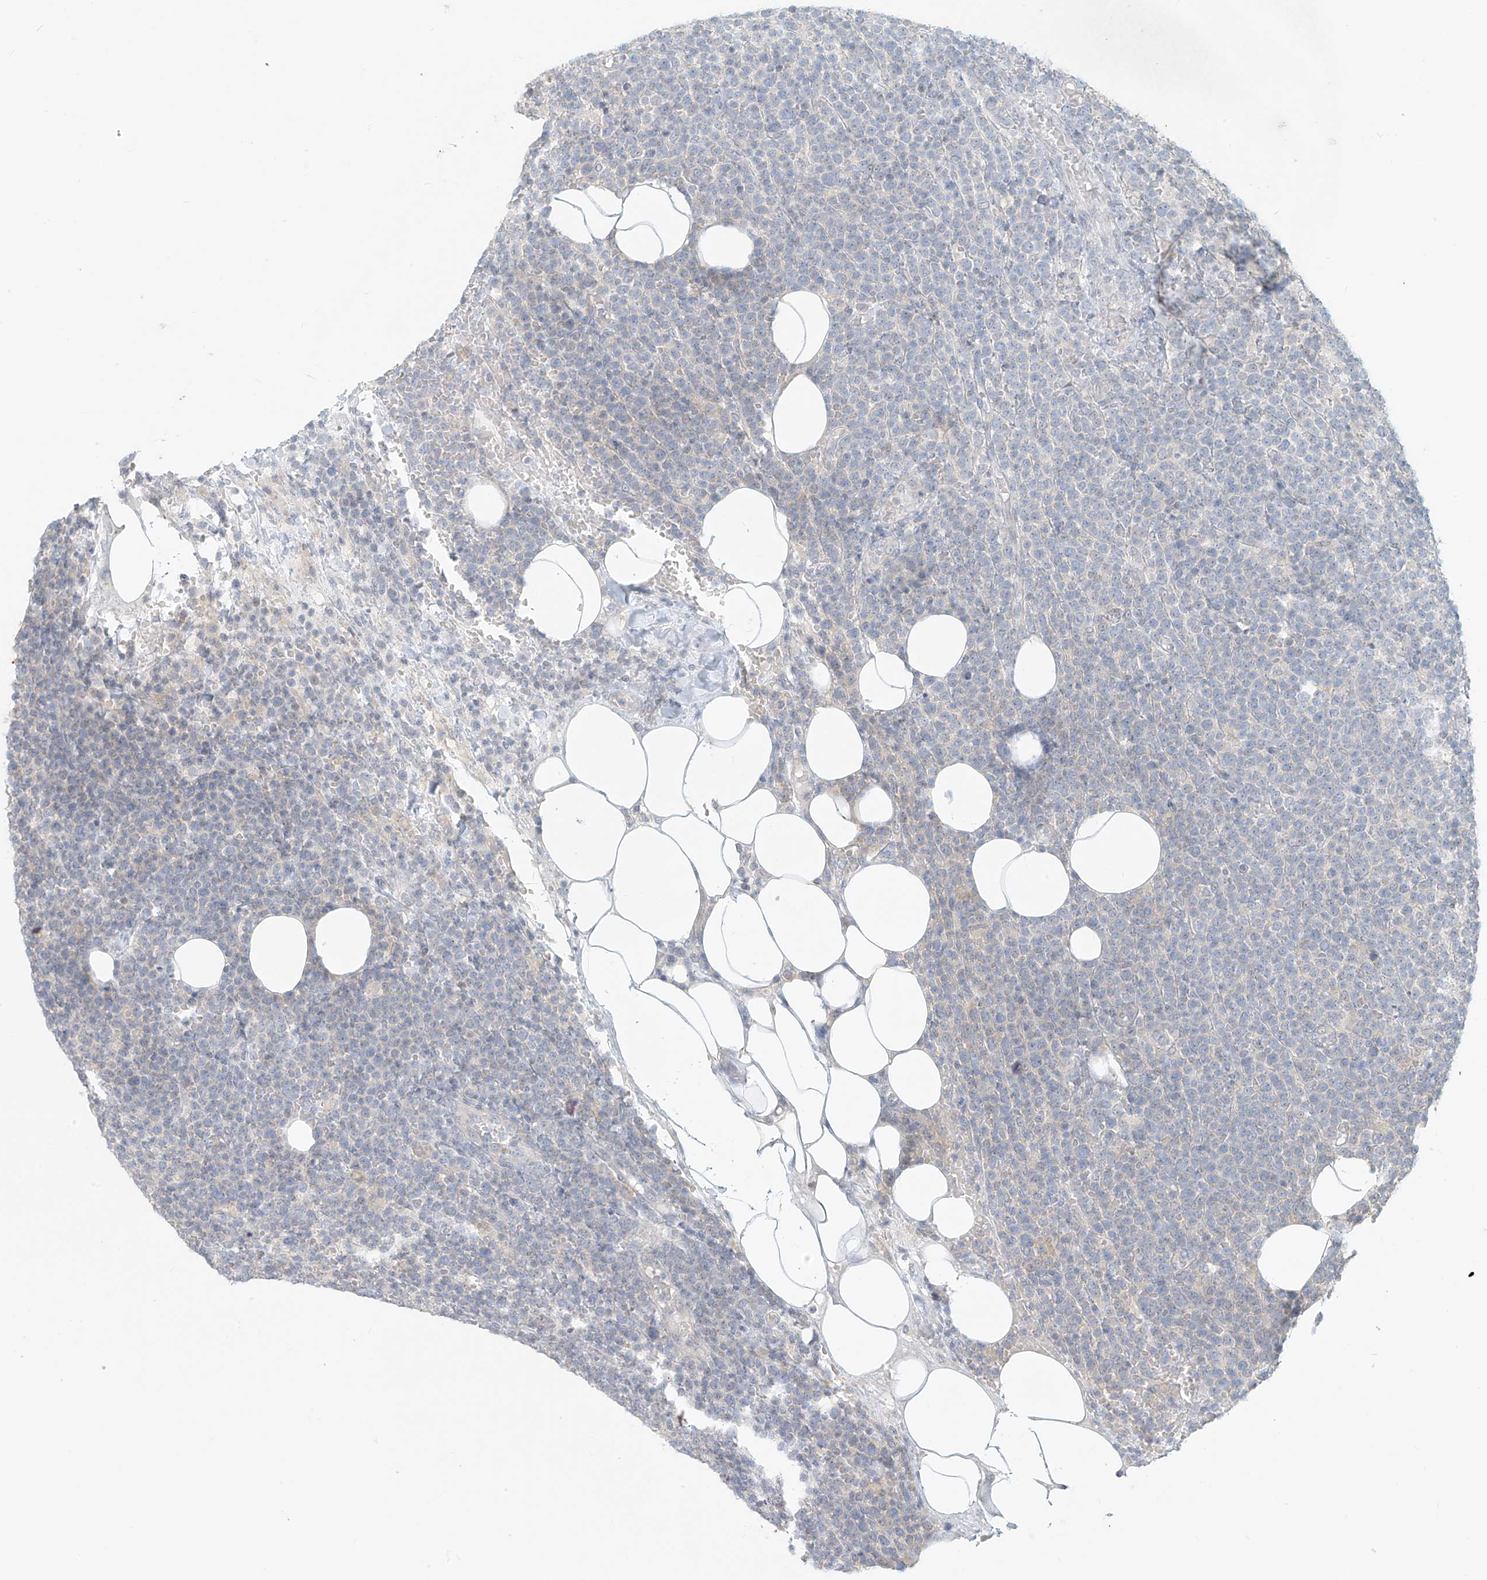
{"staining": {"intensity": "negative", "quantity": "none", "location": "none"}, "tissue": "lymphoma", "cell_type": "Tumor cells", "image_type": "cancer", "snomed": [{"axis": "morphology", "description": "Malignant lymphoma, non-Hodgkin's type, High grade"}, {"axis": "topography", "description": "Lymph node"}], "caption": "Micrograph shows no protein staining in tumor cells of lymphoma tissue.", "gene": "OSBPL7", "patient": {"sex": "male", "age": 61}}